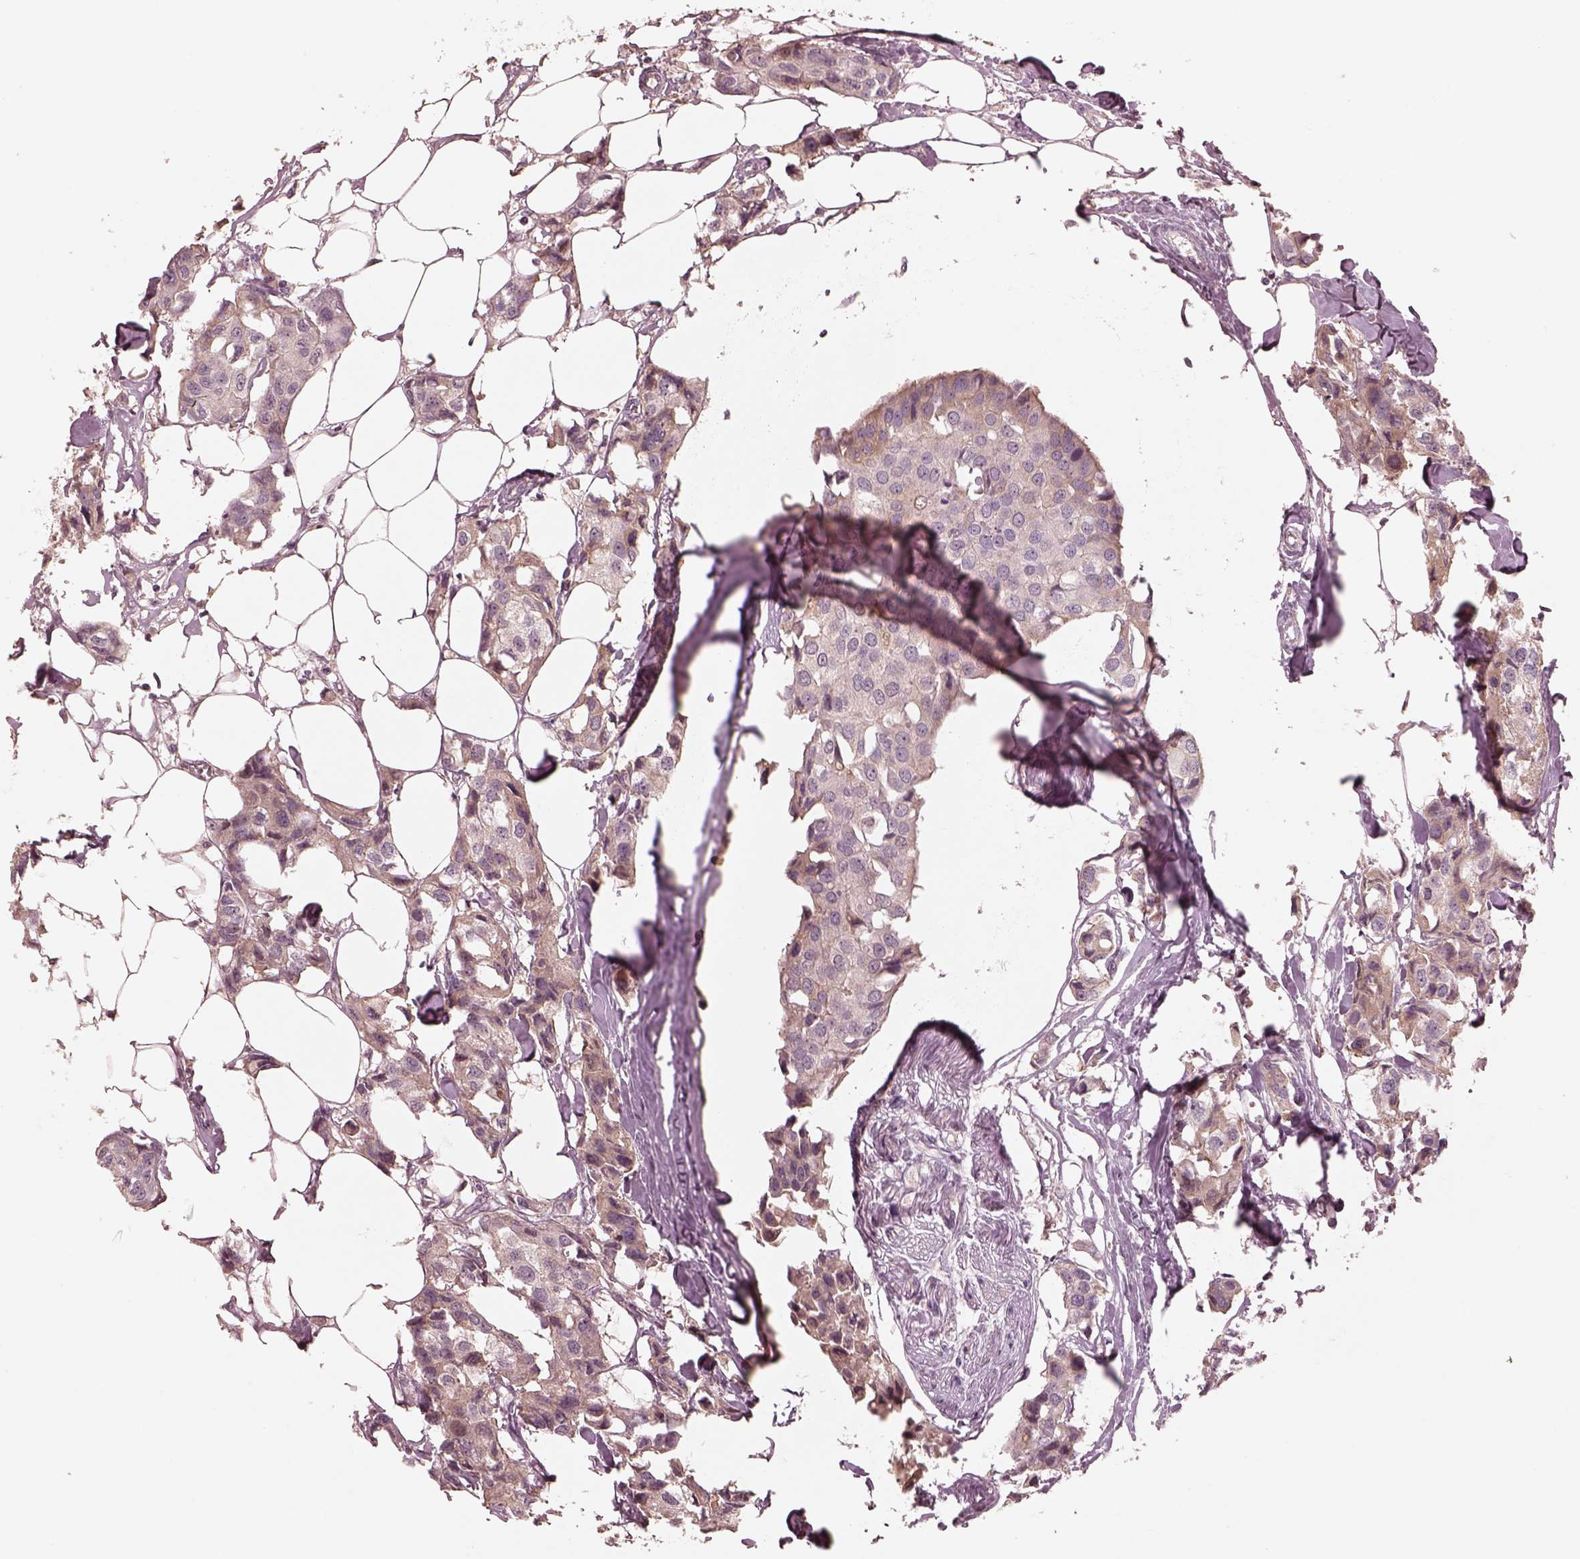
{"staining": {"intensity": "negative", "quantity": "none", "location": "none"}, "tissue": "breast cancer", "cell_type": "Tumor cells", "image_type": "cancer", "snomed": [{"axis": "morphology", "description": "Duct carcinoma"}, {"axis": "topography", "description": "Breast"}], "caption": "High power microscopy histopathology image of an immunohistochemistry (IHC) image of breast cancer, revealing no significant staining in tumor cells. (DAB (3,3'-diaminobenzidine) immunohistochemistry (IHC) with hematoxylin counter stain).", "gene": "TF", "patient": {"sex": "female", "age": 80}}